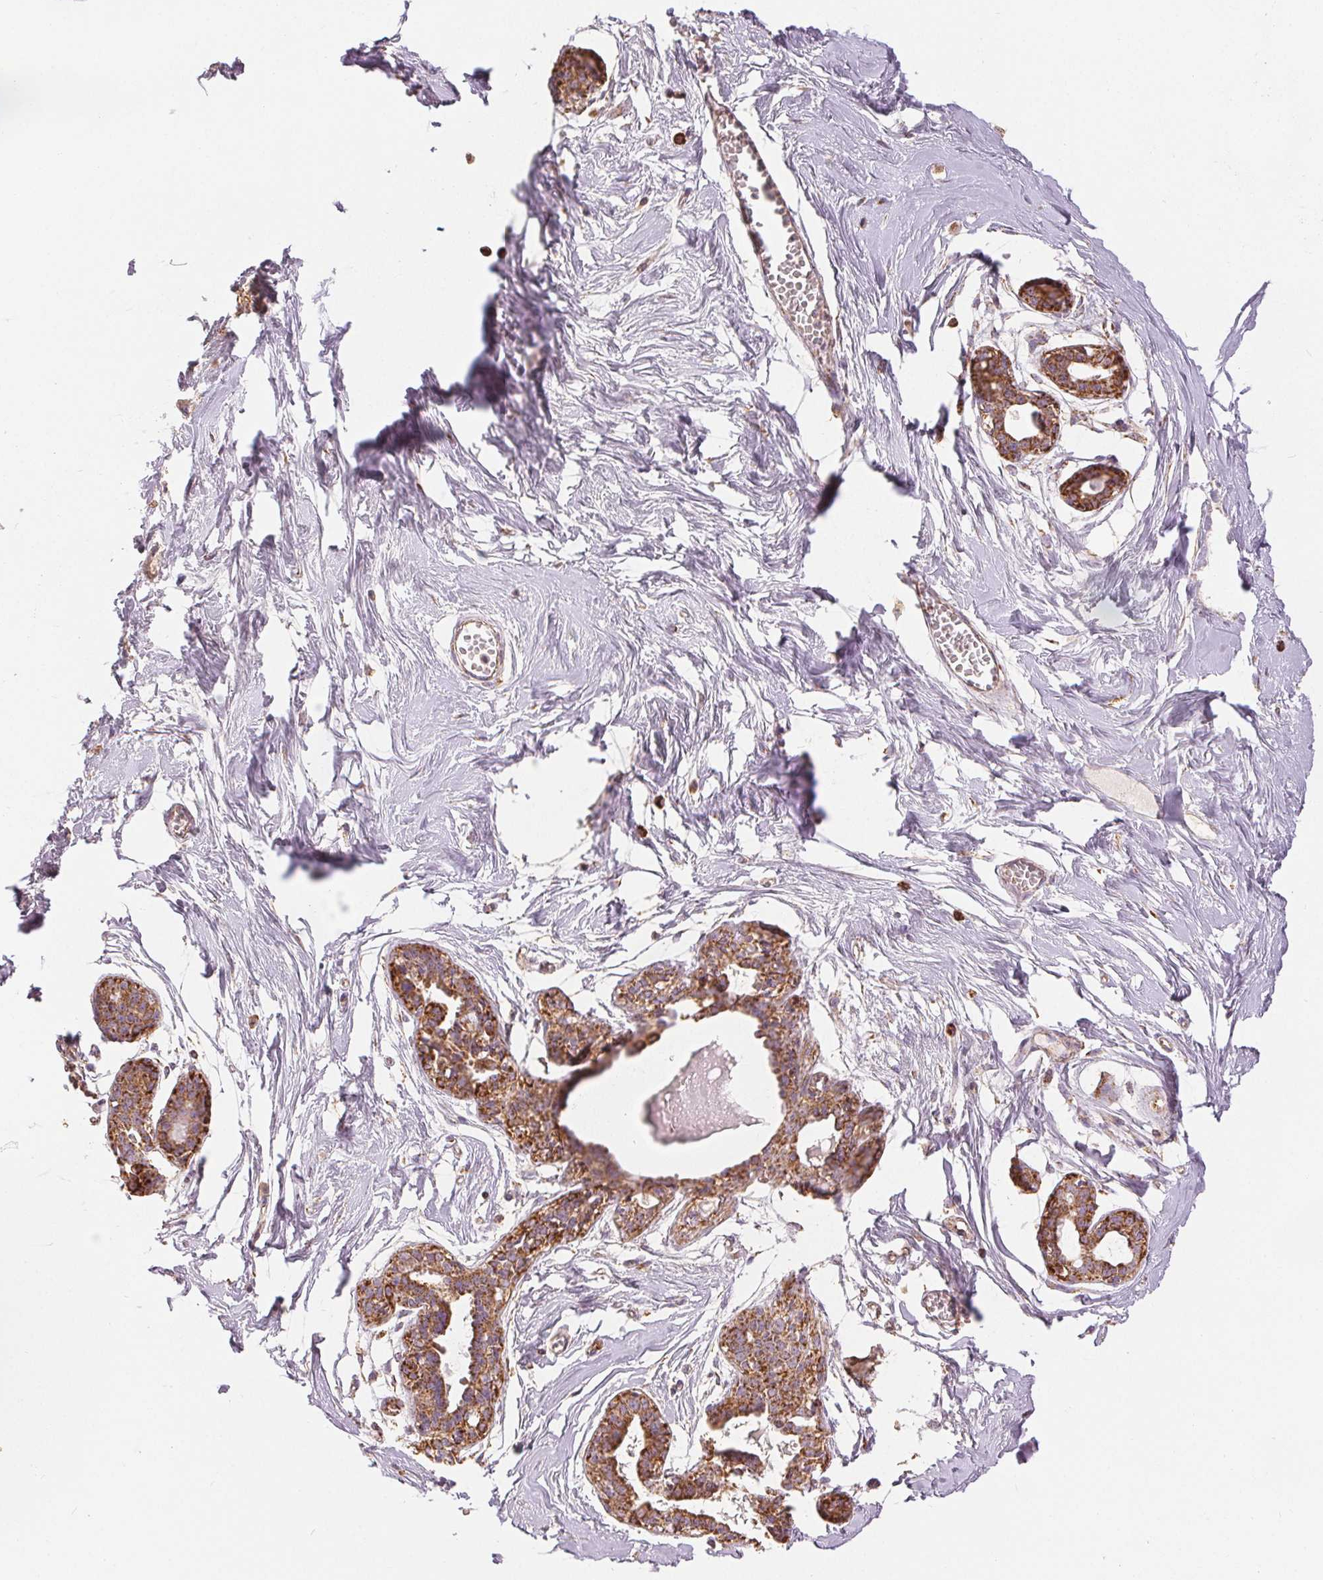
{"staining": {"intensity": "moderate", "quantity": "<25%", "location": "cytoplasmic/membranous"}, "tissue": "breast", "cell_type": "Adipocytes", "image_type": "normal", "snomed": [{"axis": "morphology", "description": "Normal tissue, NOS"}, {"axis": "topography", "description": "Breast"}], "caption": "Moderate cytoplasmic/membranous staining for a protein is appreciated in approximately <25% of adipocytes of benign breast using IHC.", "gene": "SDHB", "patient": {"sex": "female", "age": 45}}